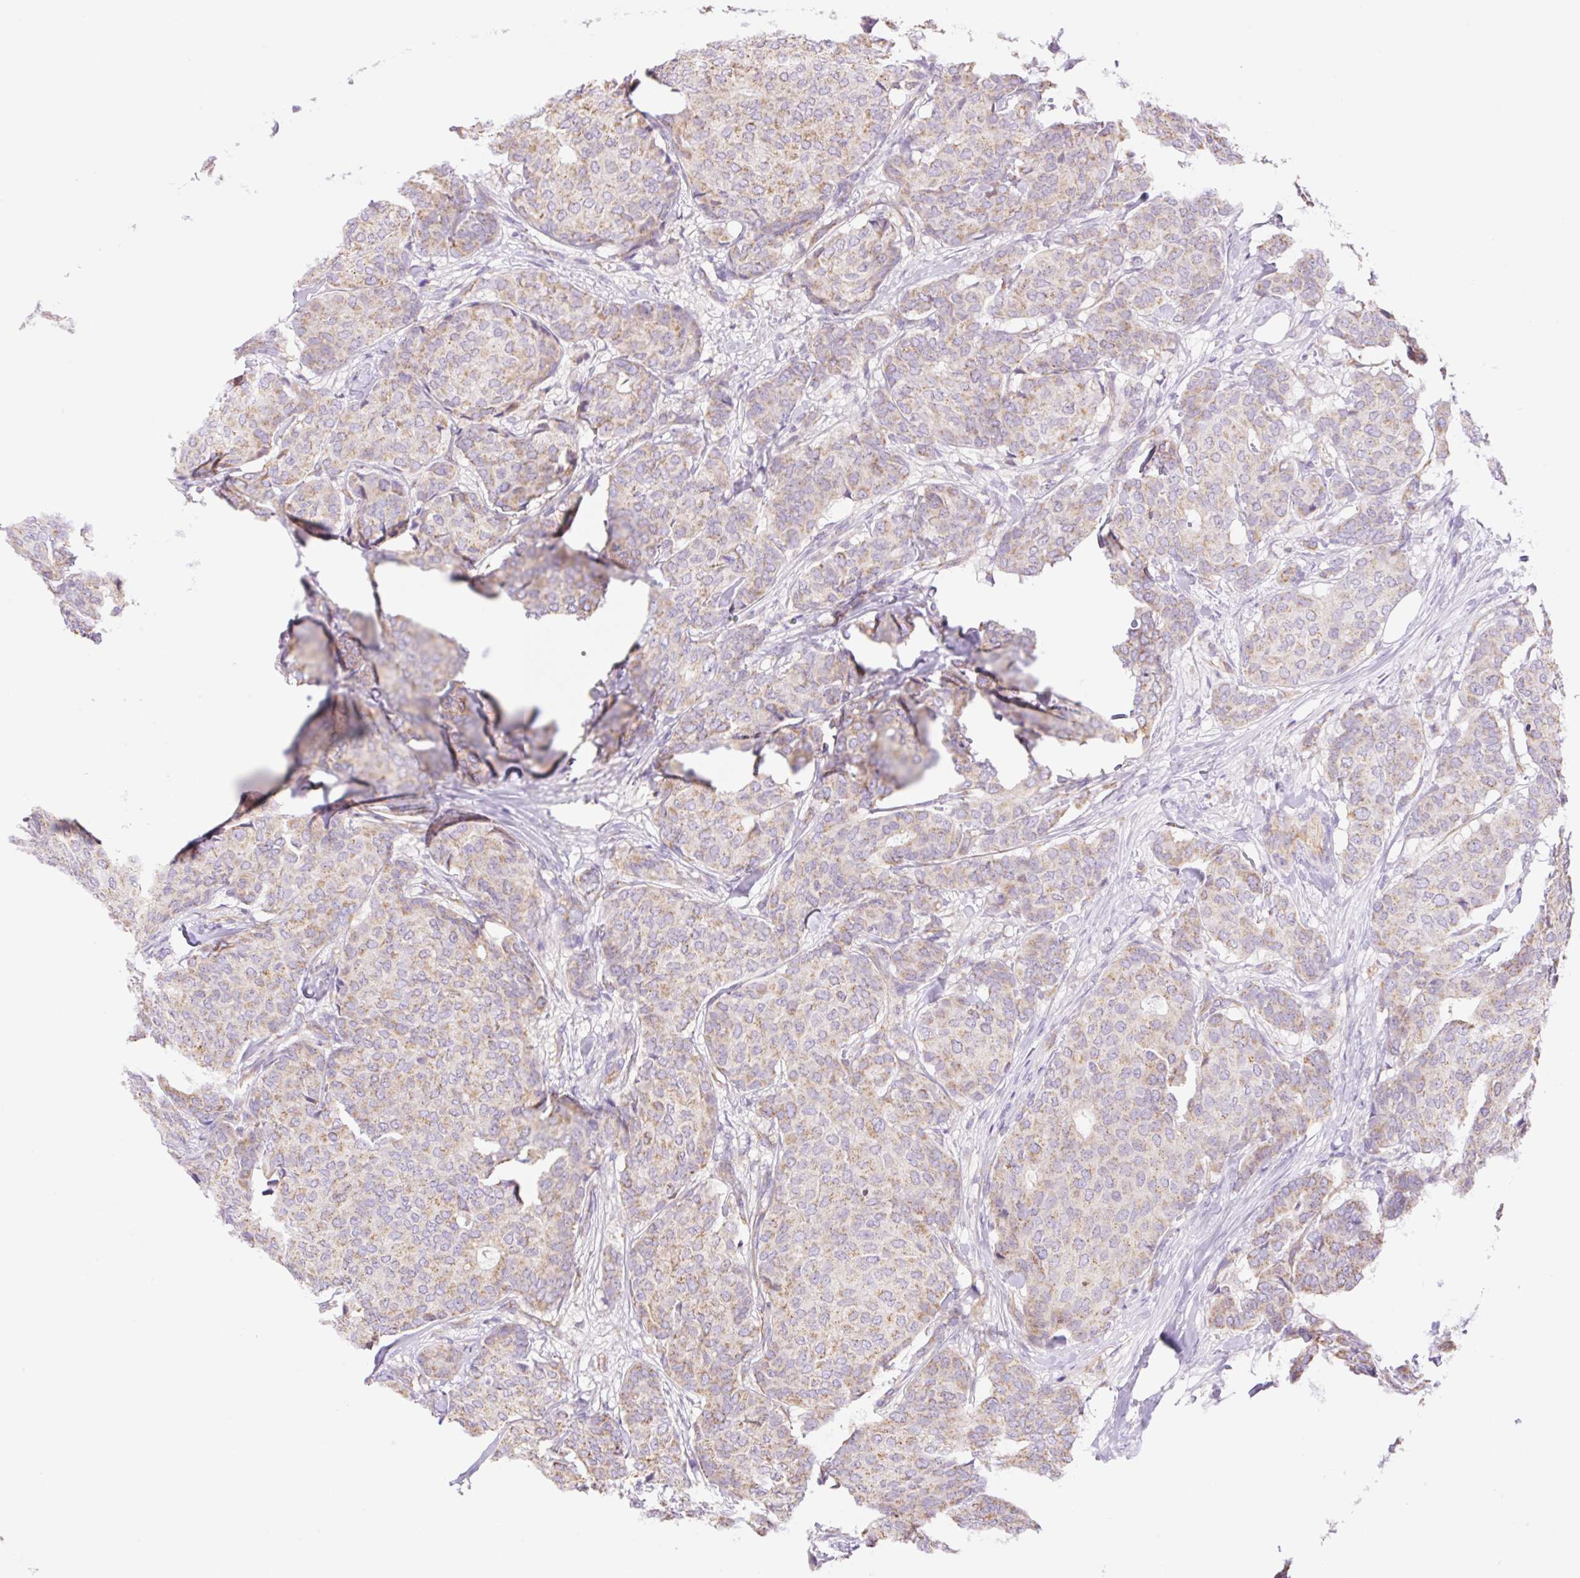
{"staining": {"intensity": "weak", "quantity": "25%-75%", "location": "cytoplasmic/membranous"}, "tissue": "breast cancer", "cell_type": "Tumor cells", "image_type": "cancer", "snomed": [{"axis": "morphology", "description": "Duct carcinoma"}, {"axis": "topography", "description": "Breast"}], "caption": "Weak cytoplasmic/membranous expression is seen in about 25%-75% of tumor cells in breast cancer. (DAB (3,3'-diaminobenzidine) IHC, brown staining for protein, blue staining for nuclei).", "gene": "ESAM", "patient": {"sex": "female", "age": 75}}